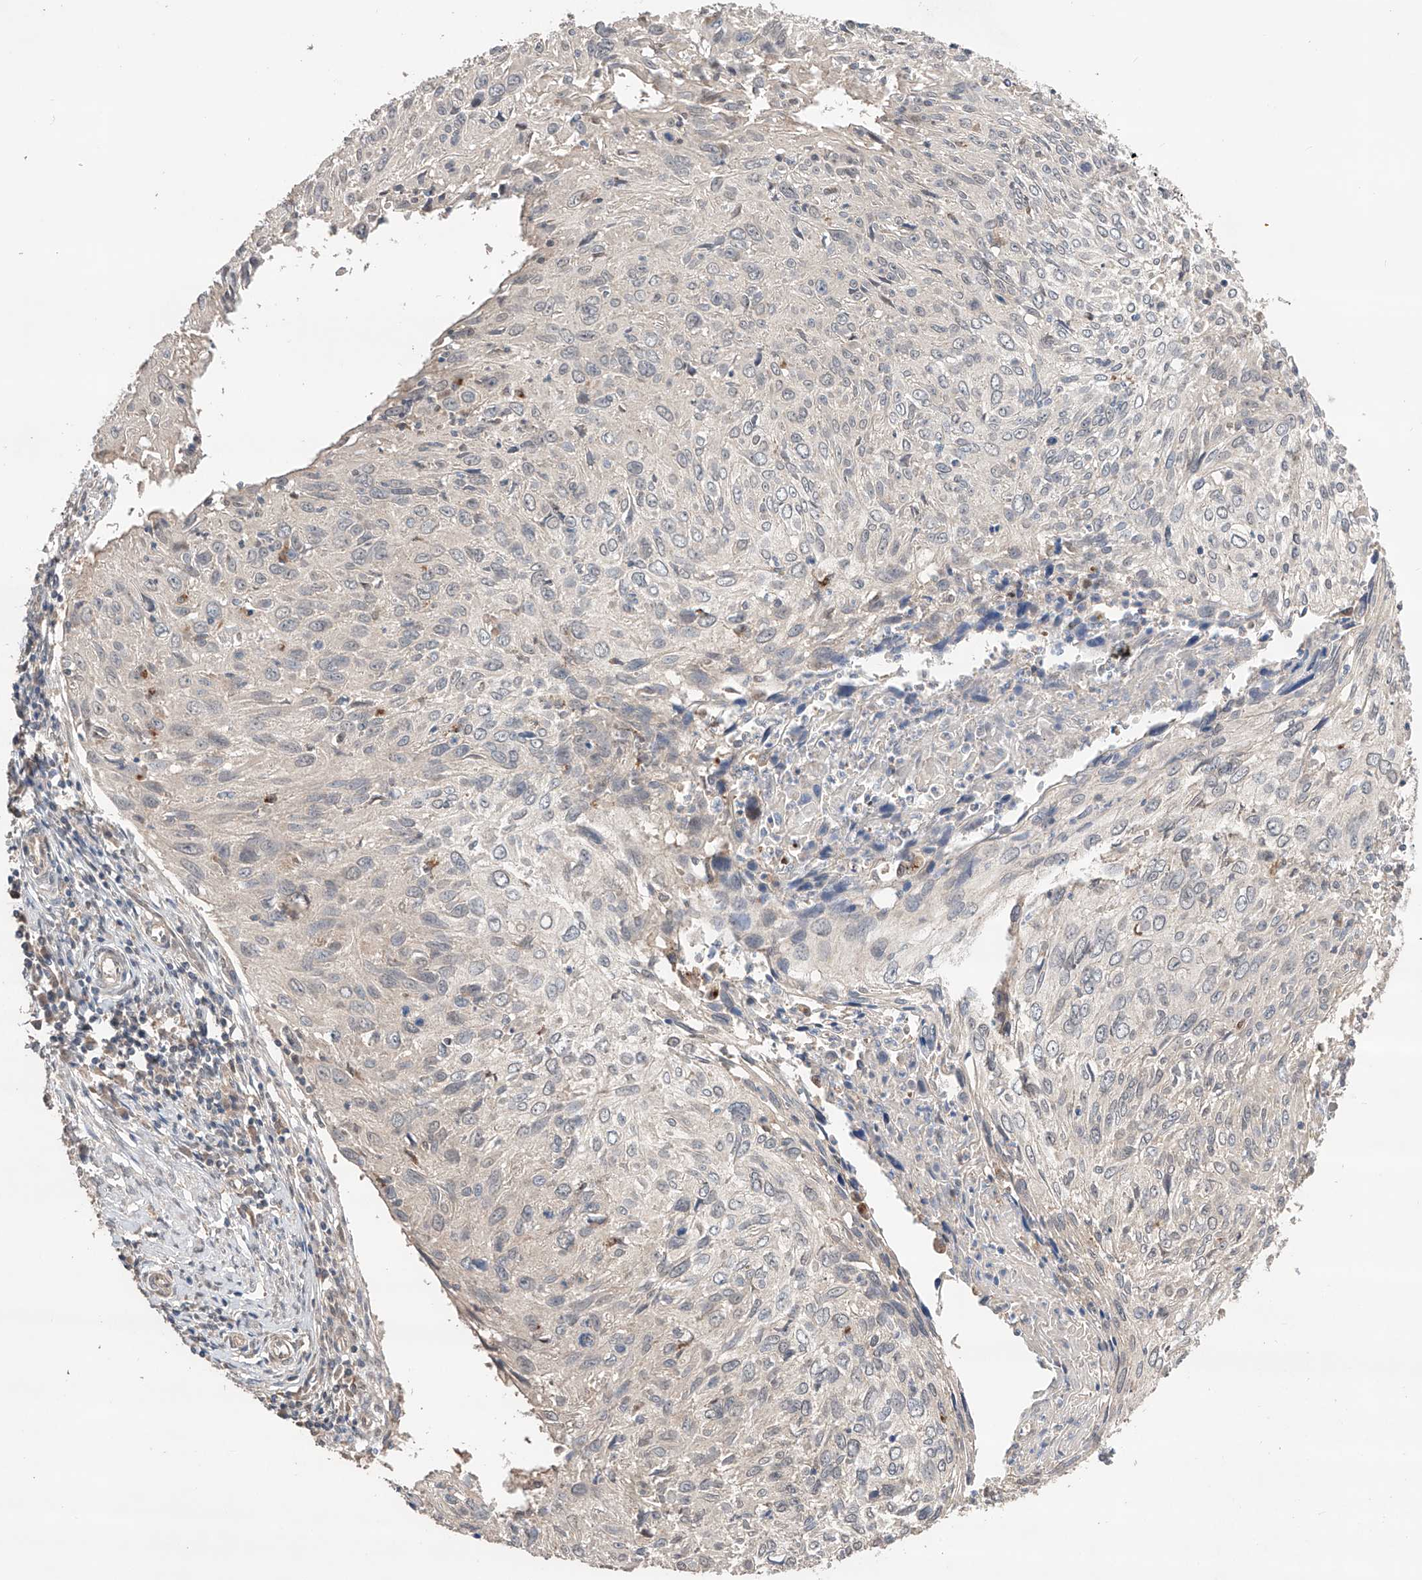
{"staining": {"intensity": "negative", "quantity": "none", "location": "none"}, "tissue": "cervical cancer", "cell_type": "Tumor cells", "image_type": "cancer", "snomed": [{"axis": "morphology", "description": "Squamous cell carcinoma, NOS"}, {"axis": "topography", "description": "Cervix"}], "caption": "Immunohistochemical staining of squamous cell carcinoma (cervical) displays no significant expression in tumor cells.", "gene": "ZFHX2", "patient": {"sex": "female", "age": 51}}